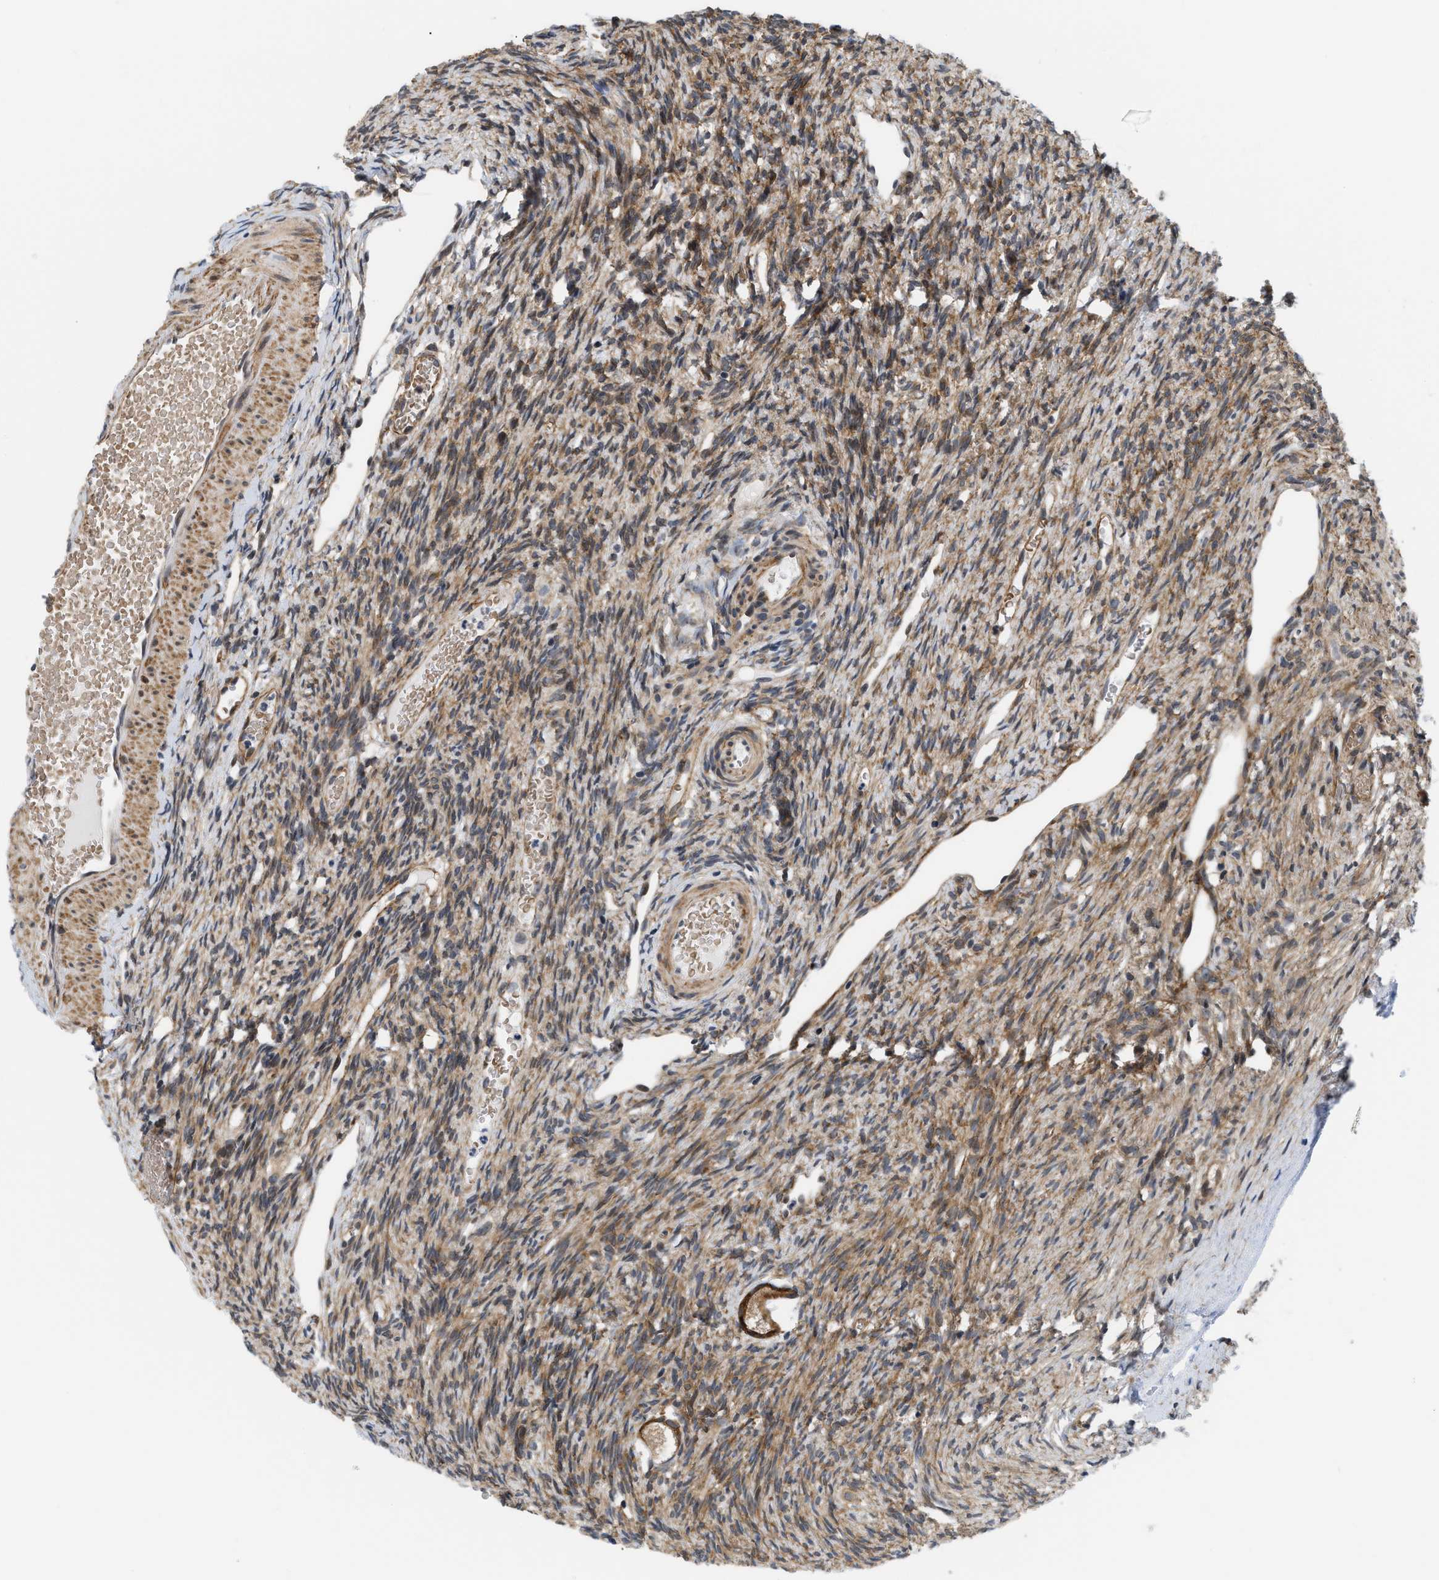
{"staining": {"intensity": "moderate", "quantity": "25%-75%", "location": "cytoplasmic/membranous"}, "tissue": "ovary", "cell_type": "Ovarian stroma cells", "image_type": "normal", "snomed": [{"axis": "morphology", "description": "Normal tissue, NOS"}, {"axis": "topography", "description": "Ovary"}], "caption": "Immunohistochemistry (IHC) (DAB (3,3'-diaminobenzidine)) staining of normal ovary exhibits moderate cytoplasmic/membranous protein positivity in approximately 25%-75% of ovarian stroma cells. Nuclei are stained in blue.", "gene": "GPRASP2", "patient": {"sex": "female", "age": 33}}